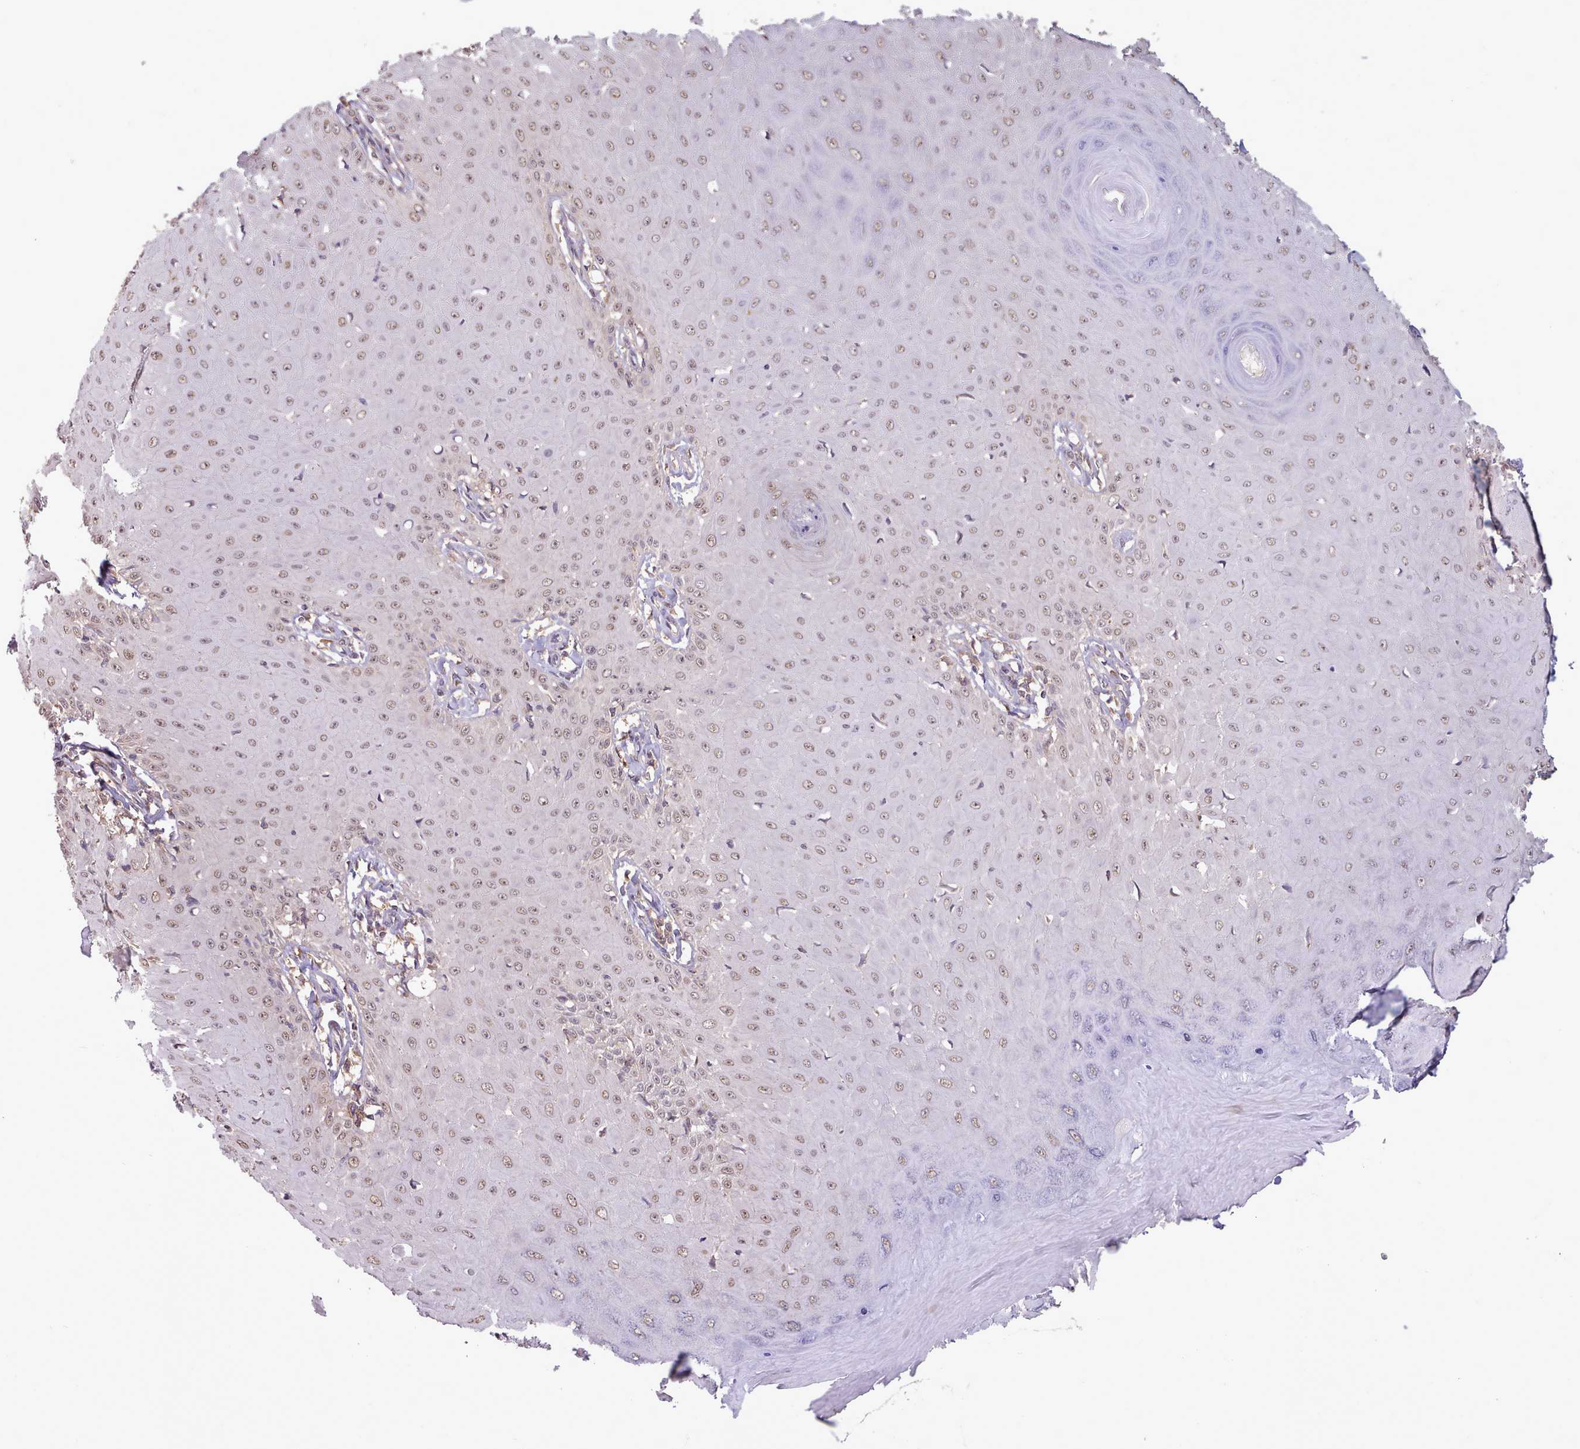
{"staining": {"intensity": "weak", "quantity": ">75%", "location": "nuclear"}, "tissue": "skin cancer", "cell_type": "Tumor cells", "image_type": "cancer", "snomed": [{"axis": "morphology", "description": "Squamous cell carcinoma, NOS"}, {"axis": "topography", "description": "Skin"}], "caption": "DAB immunohistochemical staining of squamous cell carcinoma (skin) demonstrates weak nuclear protein expression in about >75% of tumor cells.", "gene": "PIP4P1", "patient": {"sex": "male", "age": 70}}